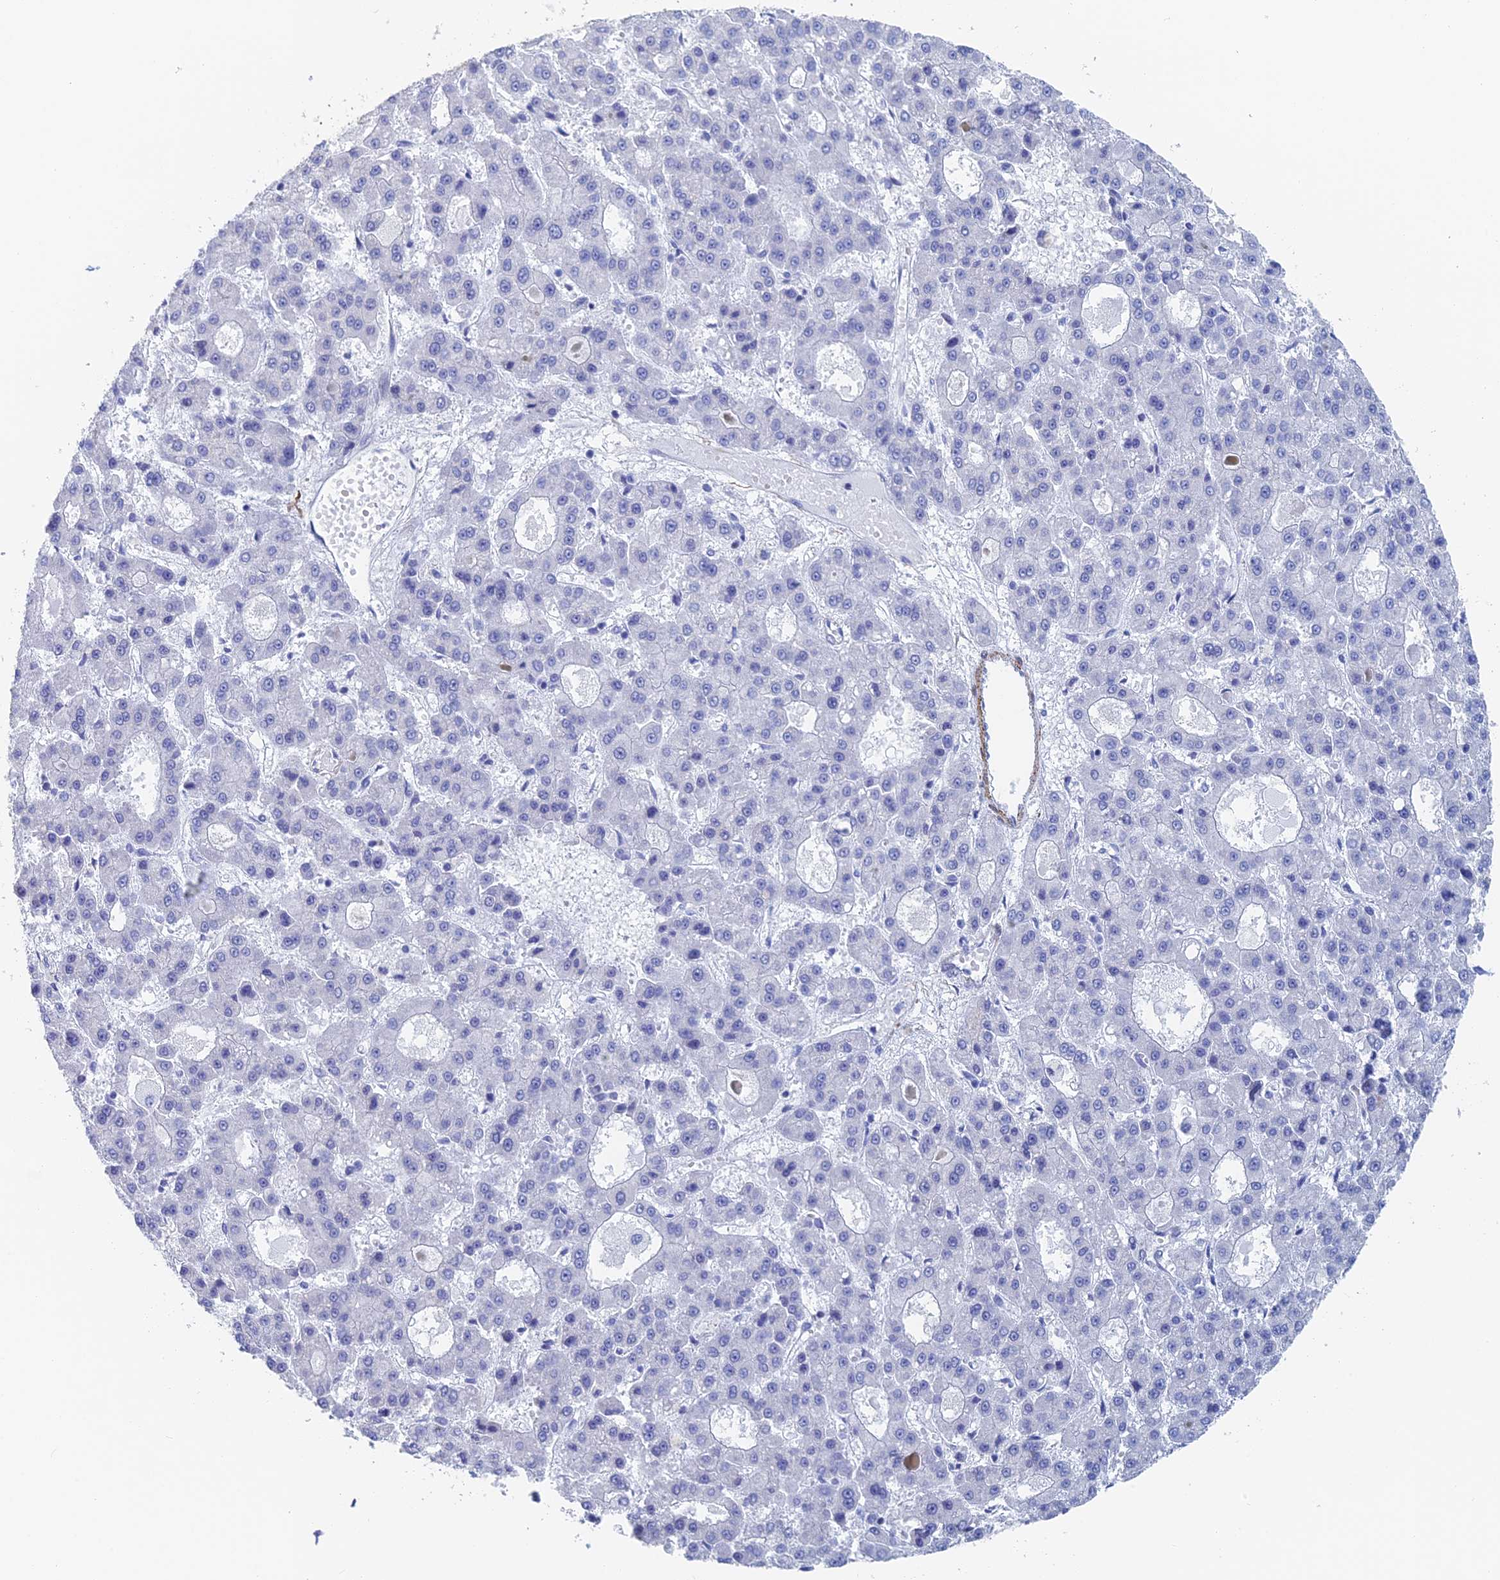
{"staining": {"intensity": "negative", "quantity": "none", "location": "none"}, "tissue": "liver cancer", "cell_type": "Tumor cells", "image_type": "cancer", "snomed": [{"axis": "morphology", "description": "Carcinoma, Hepatocellular, NOS"}, {"axis": "topography", "description": "Liver"}], "caption": "A photomicrograph of human hepatocellular carcinoma (liver) is negative for staining in tumor cells.", "gene": "KCNK18", "patient": {"sex": "male", "age": 70}}